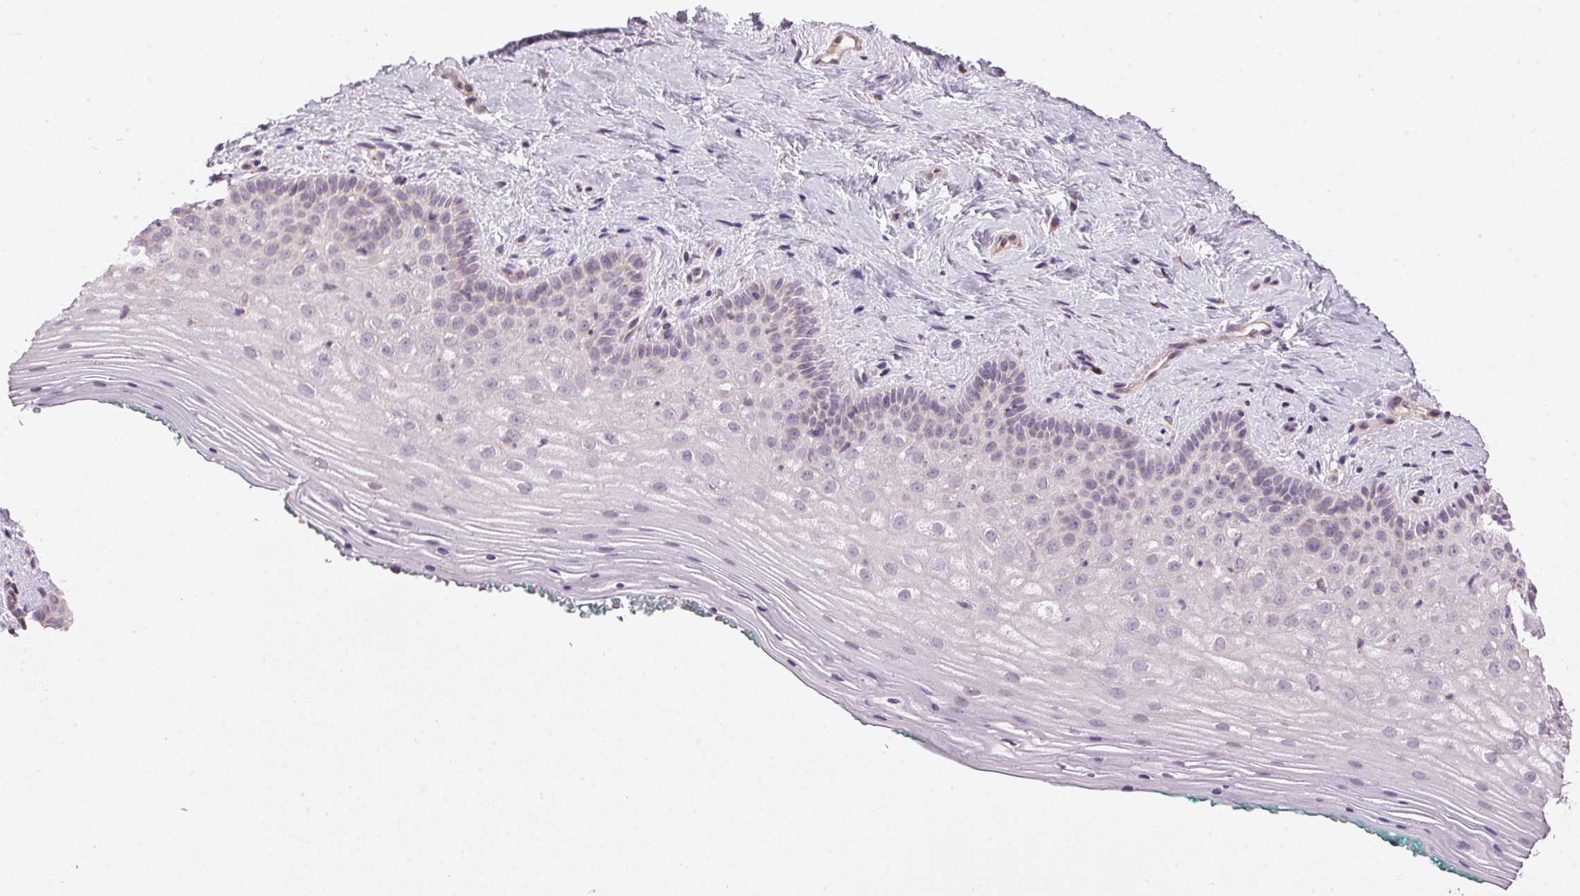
{"staining": {"intensity": "negative", "quantity": "none", "location": "none"}, "tissue": "vagina", "cell_type": "Squamous epithelial cells", "image_type": "normal", "snomed": [{"axis": "morphology", "description": "Normal tissue, NOS"}, {"axis": "topography", "description": "Vagina"}], "caption": "The photomicrograph displays no staining of squamous epithelial cells in benign vagina. Nuclei are stained in blue.", "gene": "GOLPH3", "patient": {"sex": "female", "age": 45}}